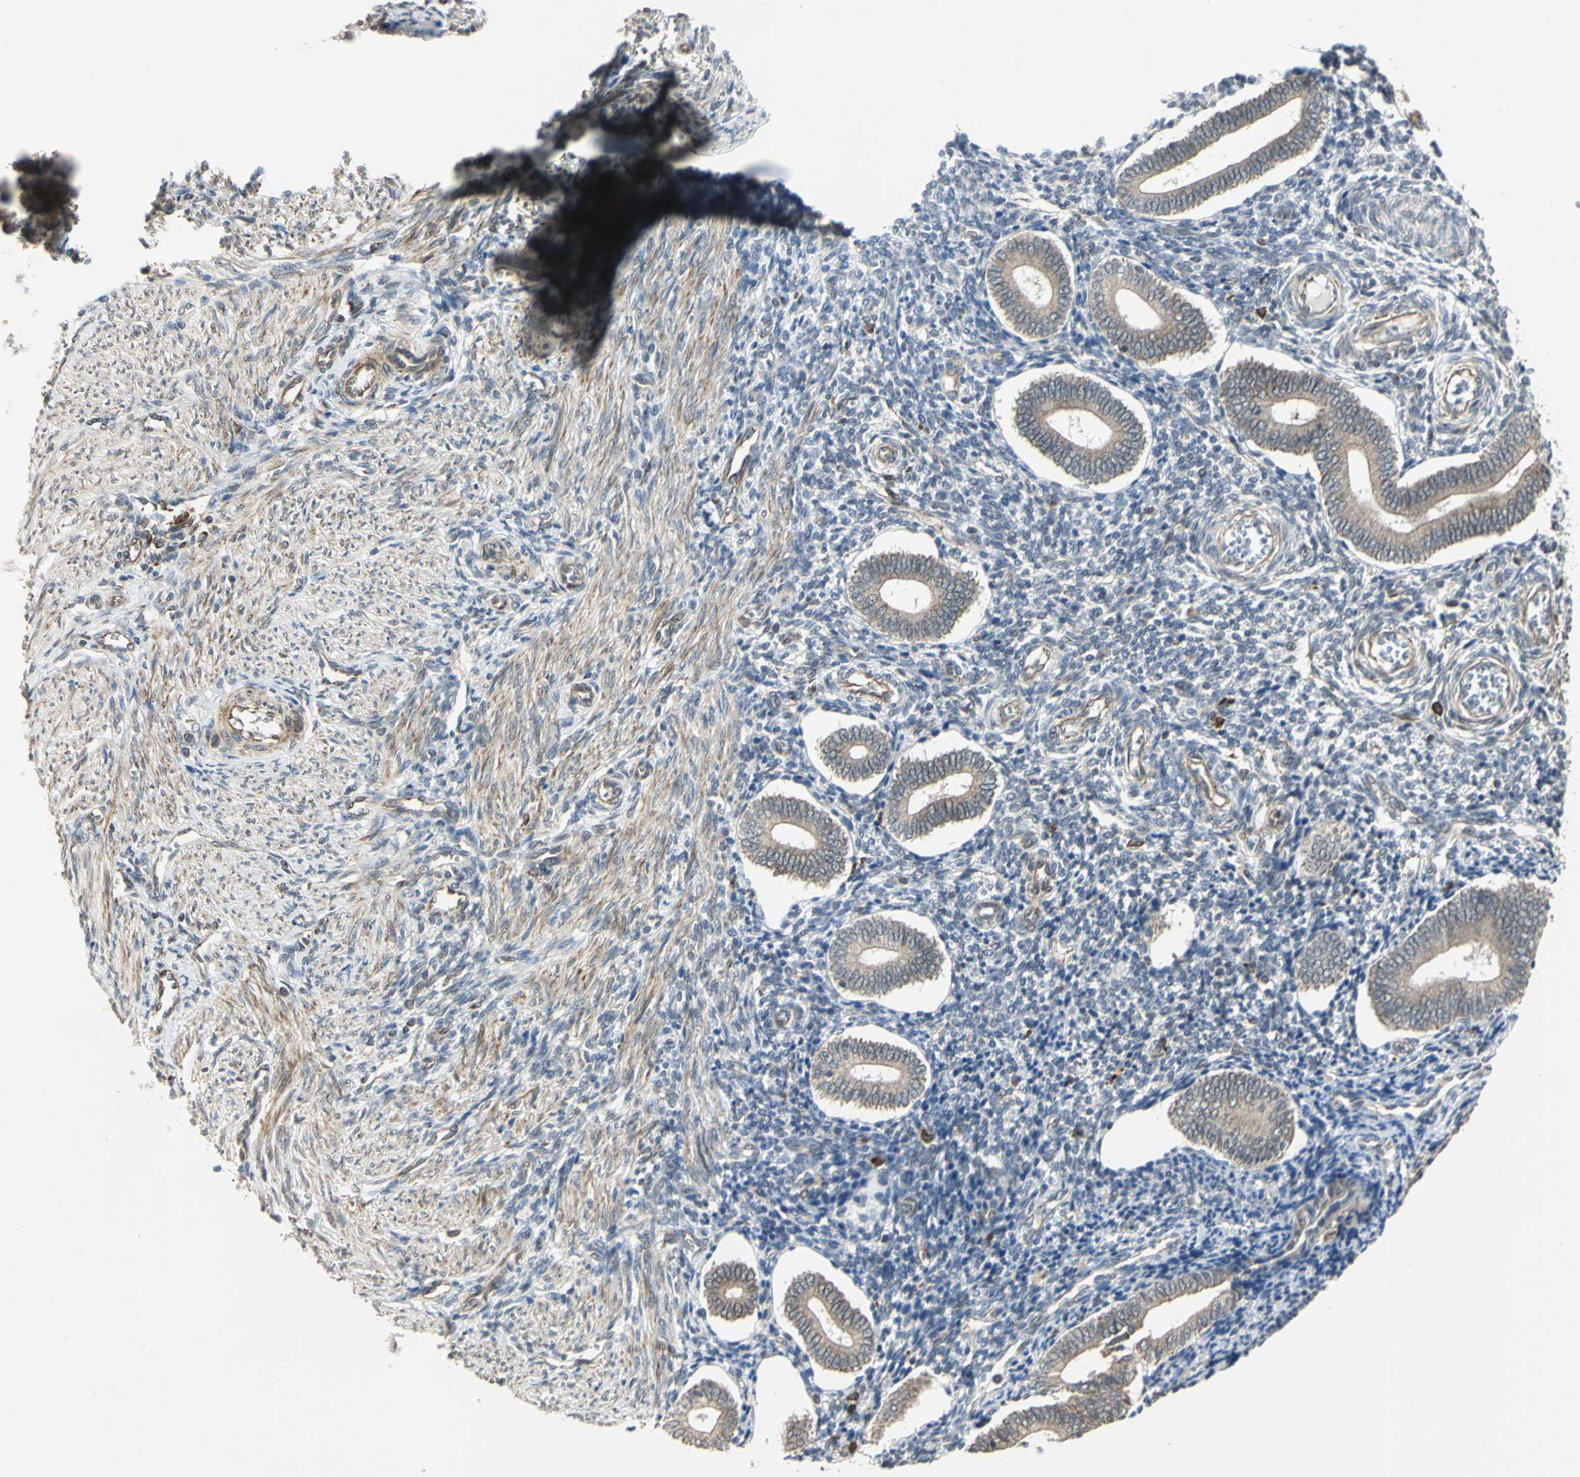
{"staining": {"intensity": "weak", "quantity": "25%-75%", "location": "cytoplasmic/membranous"}, "tissue": "endometrium", "cell_type": "Cells in endometrial stroma", "image_type": "normal", "snomed": [{"axis": "morphology", "description": "Normal tissue, NOS"}, {"axis": "topography", "description": "Uterus"}, {"axis": "topography", "description": "Endometrium"}], "caption": "Immunohistochemistry (IHC) of unremarkable human endometrium demonstrates low levels of weak cytoplasmic/membranous positivity in approximately 25%-75% of cells in endometrial stroma.", "gene": "PLAGL2", "patient": {"sex": "female", "age": 33}}